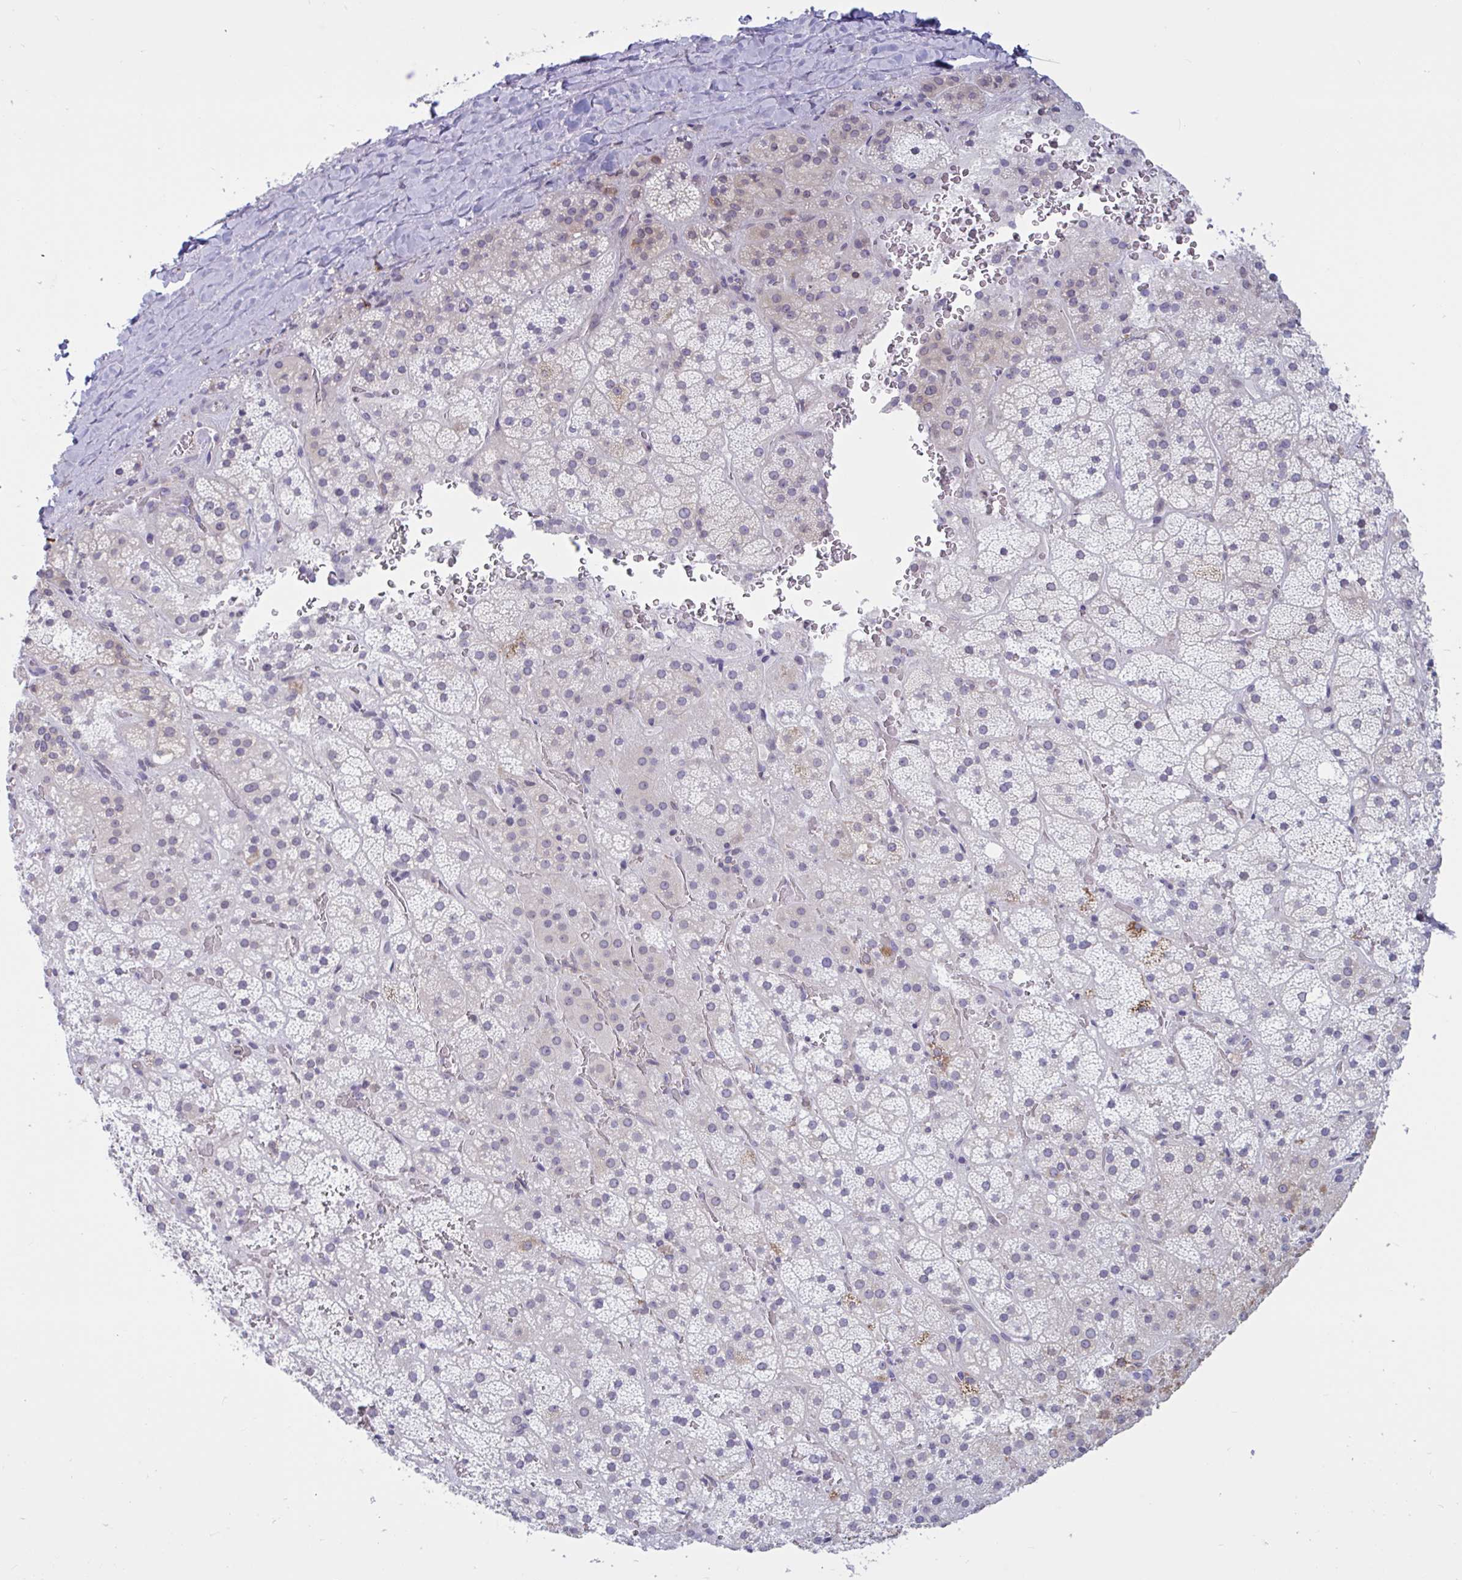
{"staining": {"intensity": "moderate", "quantity": "<25%", "location": "cytoplasmic/membranous"}, "tissue": "adrenal gland", "cell_type": "Glandular cells", "image_type": "normal", "snomed": [{"axis": "morphology", "description": "Normal tissue, NOS"}, {"axis": "topography", "description": "Adrenal gland"}], "caption": "About <25% of glandular cells in normal human adrenal gland exhibit moderate cytoplasmic/membranous protein positivity as visualized by brown immunohistochemical staining.", "gene": "TANK", "patient": {"sex": "male", "age": 57}}